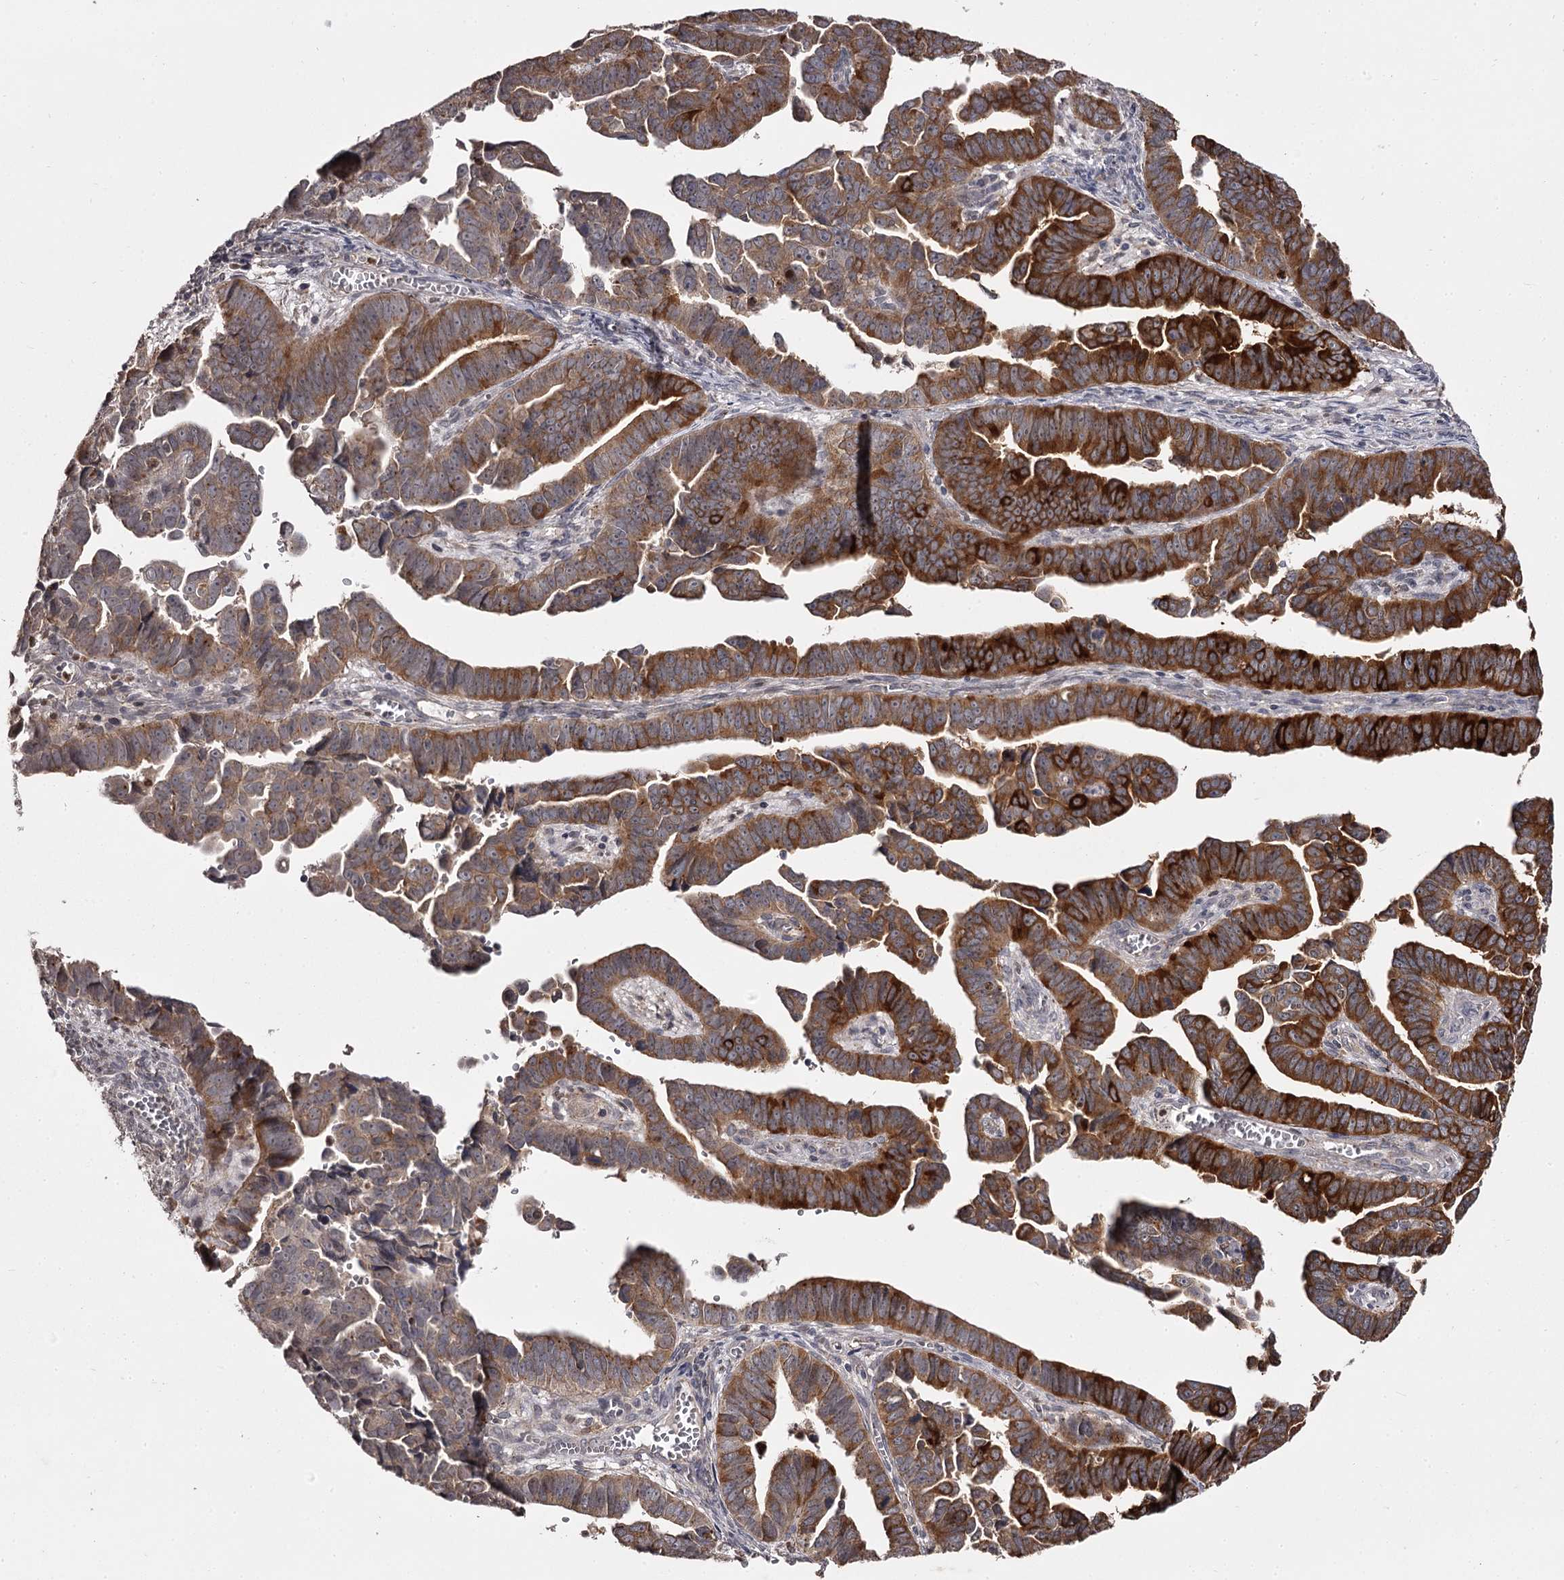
{"staining": {"intensity": "moderate", "quantity": ">75%", "location": "cytoplasmic/membranous"}, "tissue": "endometrial cancer", "cell_type": "Tumor cells", "image_type": "cancer", "snomed": [{"axis": "morphology", "description": "Adenocarcinoma, NOS"}, {"axis": "topography", "description": "Endometrium"}], "caption": "Moderate cytoplasmic/membranous protein positivity is seen in approximately >75% of tumor cells in endometrial adenocarcinoma.", "gene": "SLC32A1", "patient": {"sex": "female", "age": 75}}